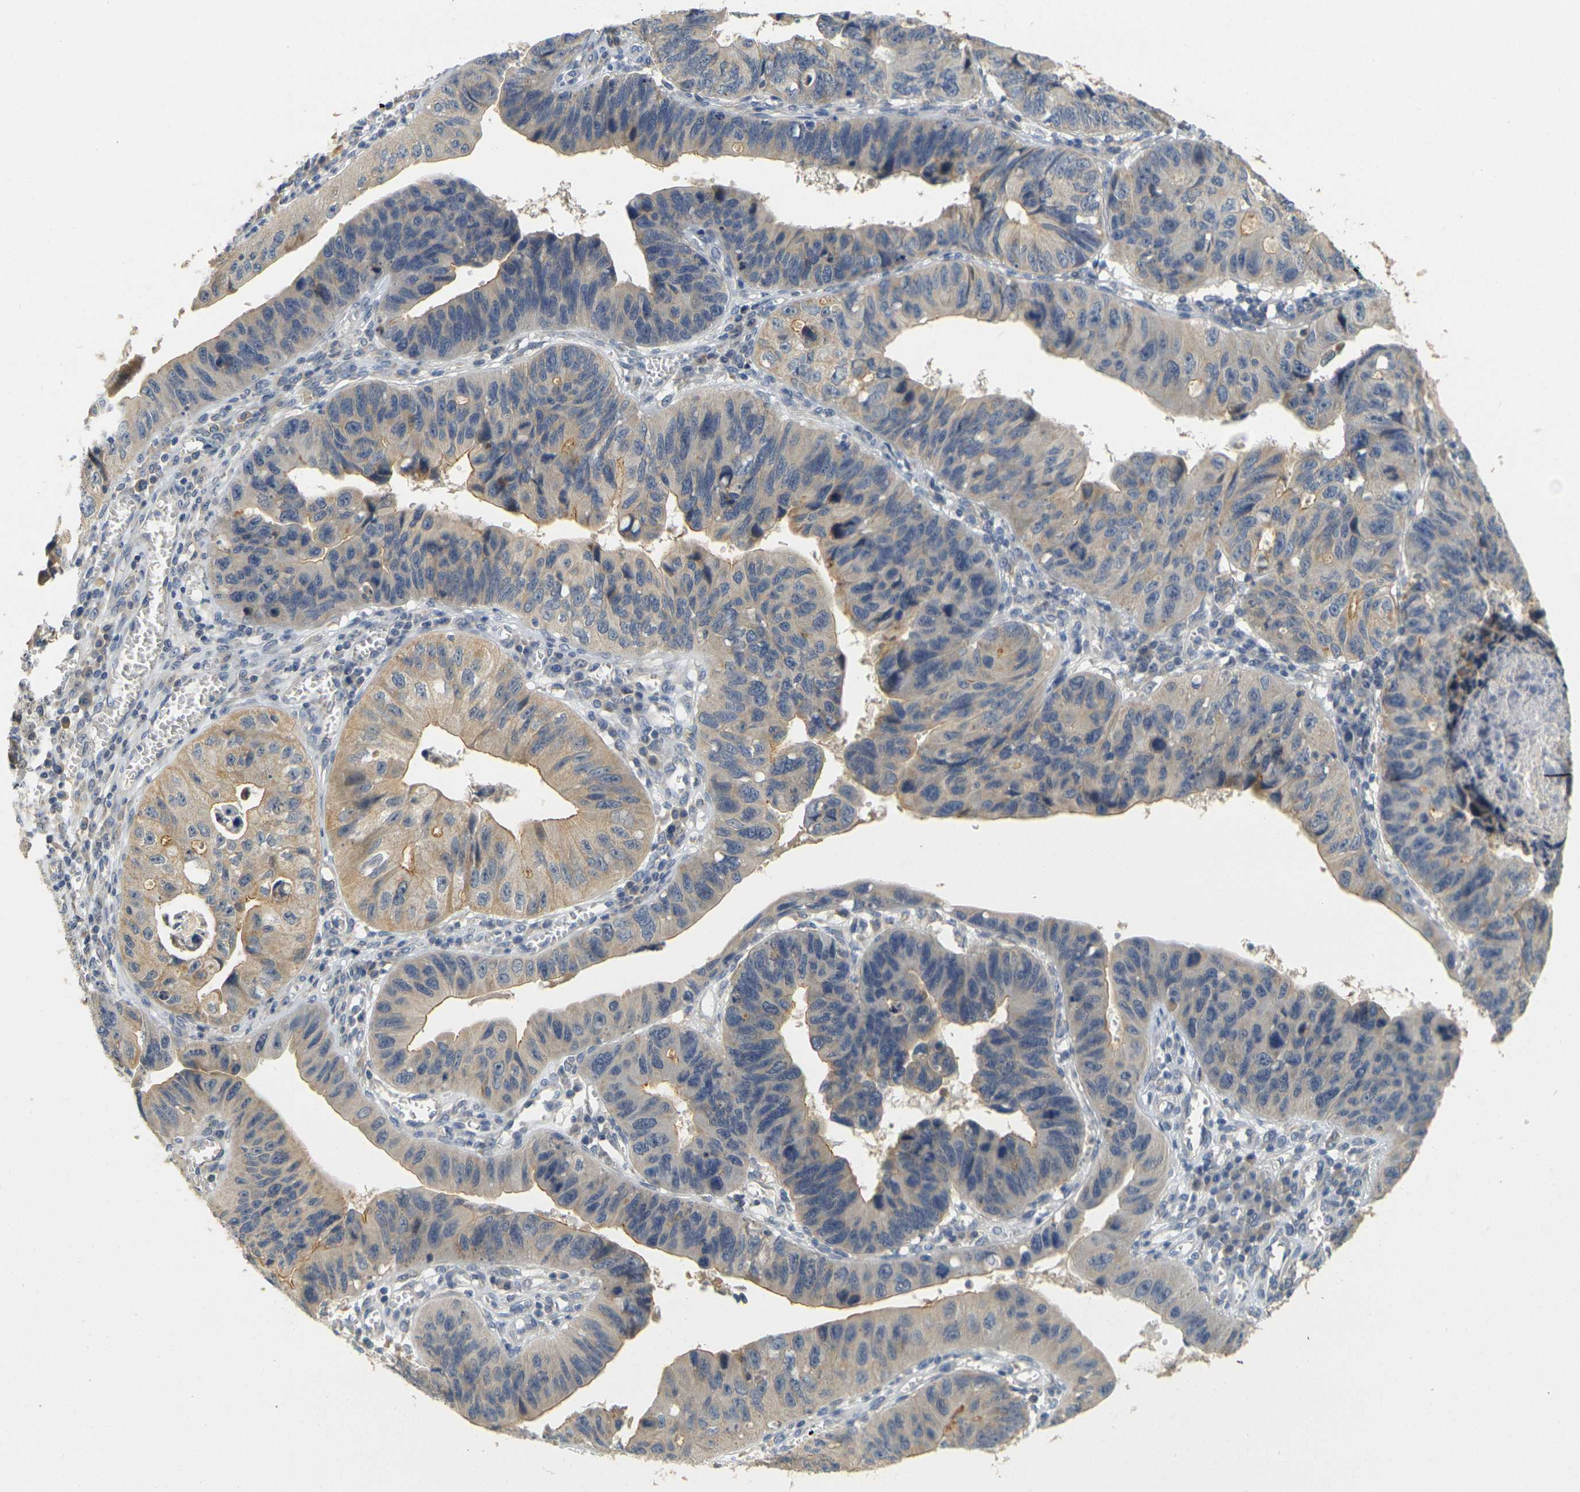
{"staining": {"intensity": "weak", "quantity": "25%-75%", "location": "cytoplasmic/membranous"}, "tissue": "stomach cancer", "cell_type": "Tumor cells", "image_type": "cancer", "snomed": [{"axis": "morphology", "description": "Adenocarcinoma, NOS"}, {"axis": "topography", "description": "Stomach"}], "caption": "Tumor cells exhibit weak cytoplasmic/membranous expression in approximately 25%-75% of cells in stomach adenocarcinoma.", "gene": "GDAP1", "patient": {"sex": "male", "age": 59}}